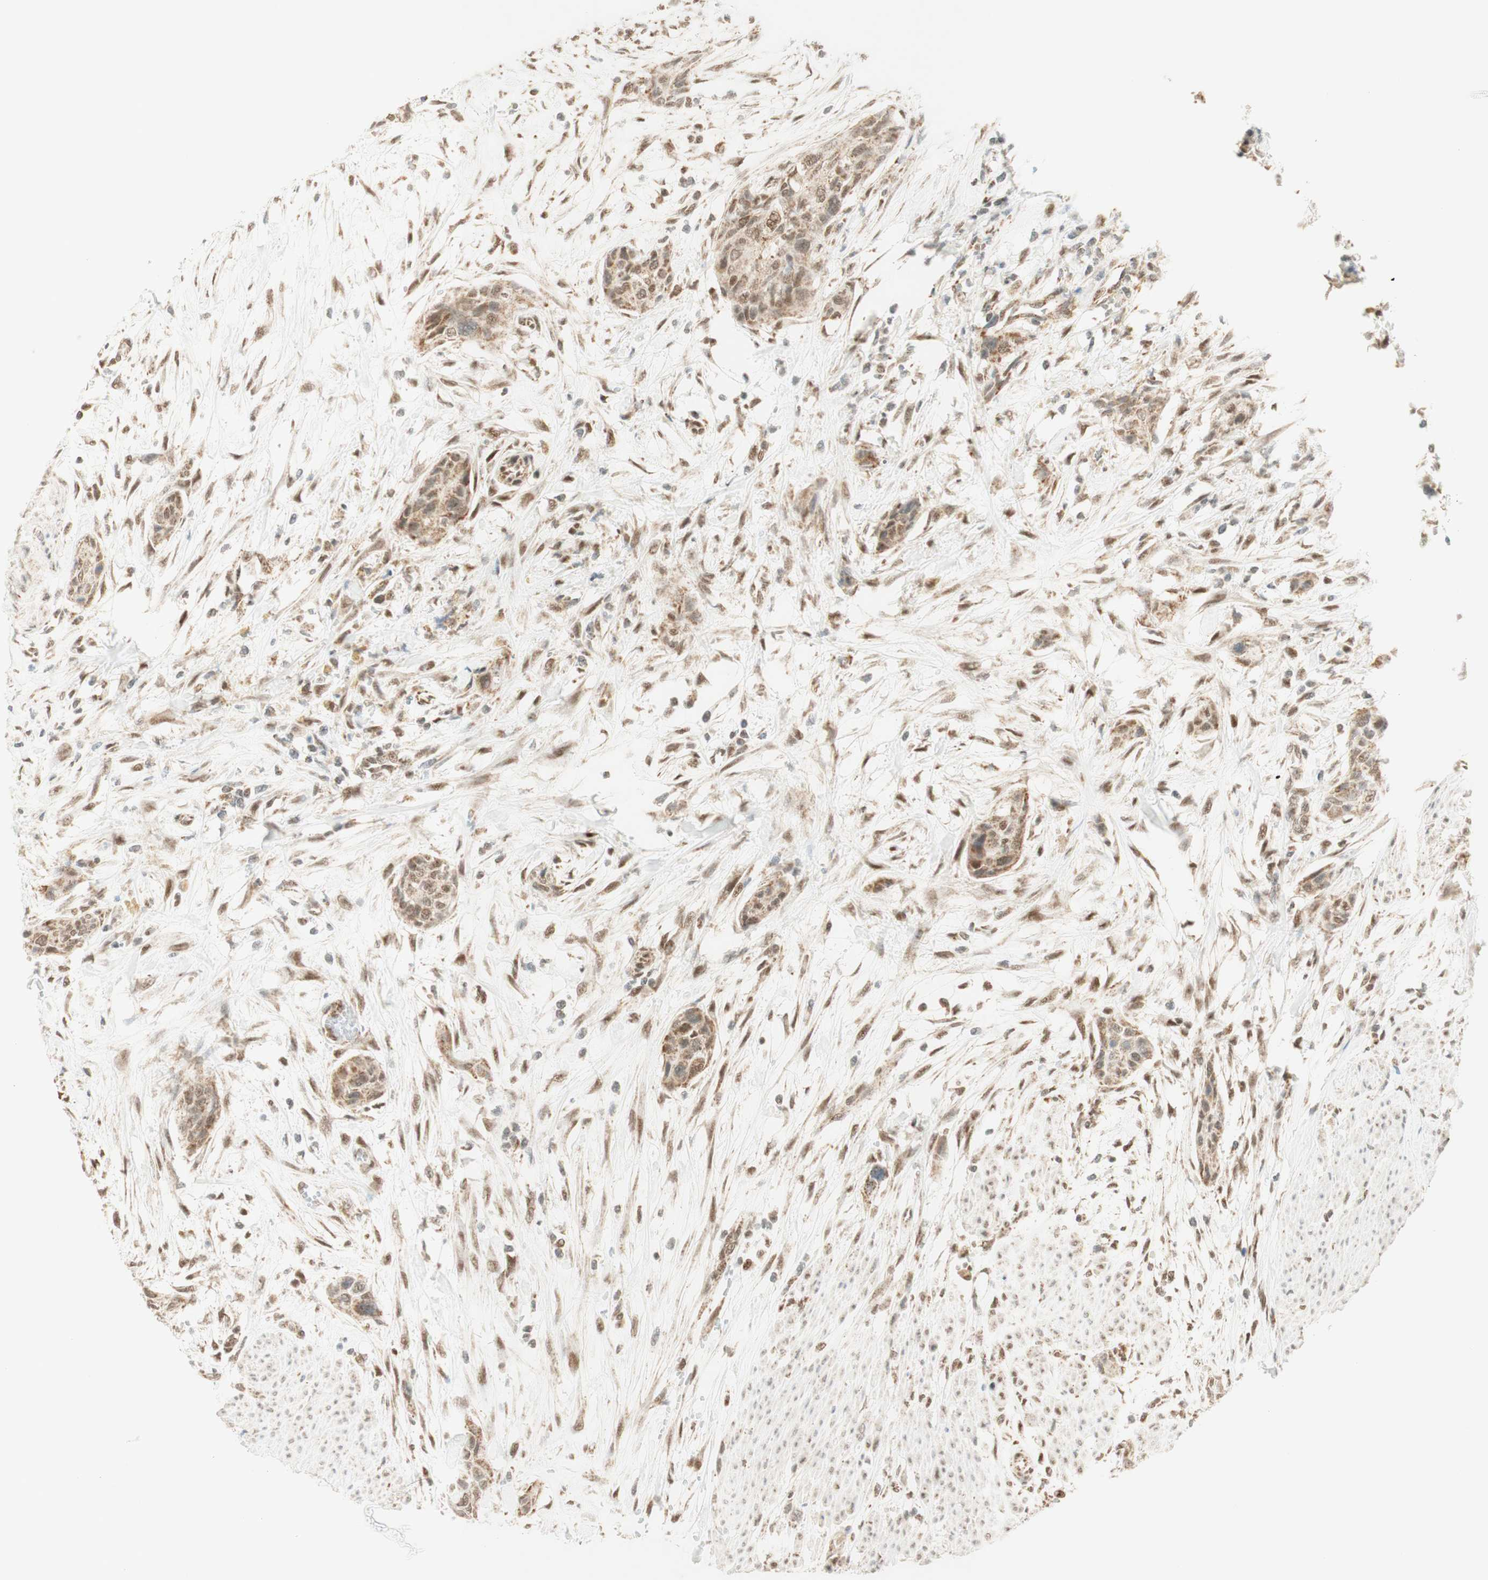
{"staining": {"intensity": "moderate", "quantity": ">75%", "location": "cytoplasmic/membranous,nuclear"}, "tissue": "urothelial cancer", "cell_type": "Tumor cells", "image_type": "cancer", "snomed": [{"axis": "morphology", "description": "Urothelial carcinoma, High grade"}, {"axis": "topography", "description": "Urinary bladder"}], "caption": "Brown immunohistochemical staining in urothelial carcinoma (high-grade) demonstrates moderate cytoplasmic/membranous and nuclear expression in about >75% of tumor cells.", "gene": "ZNF782", "patient": {"sex": "male", "age": 35}}